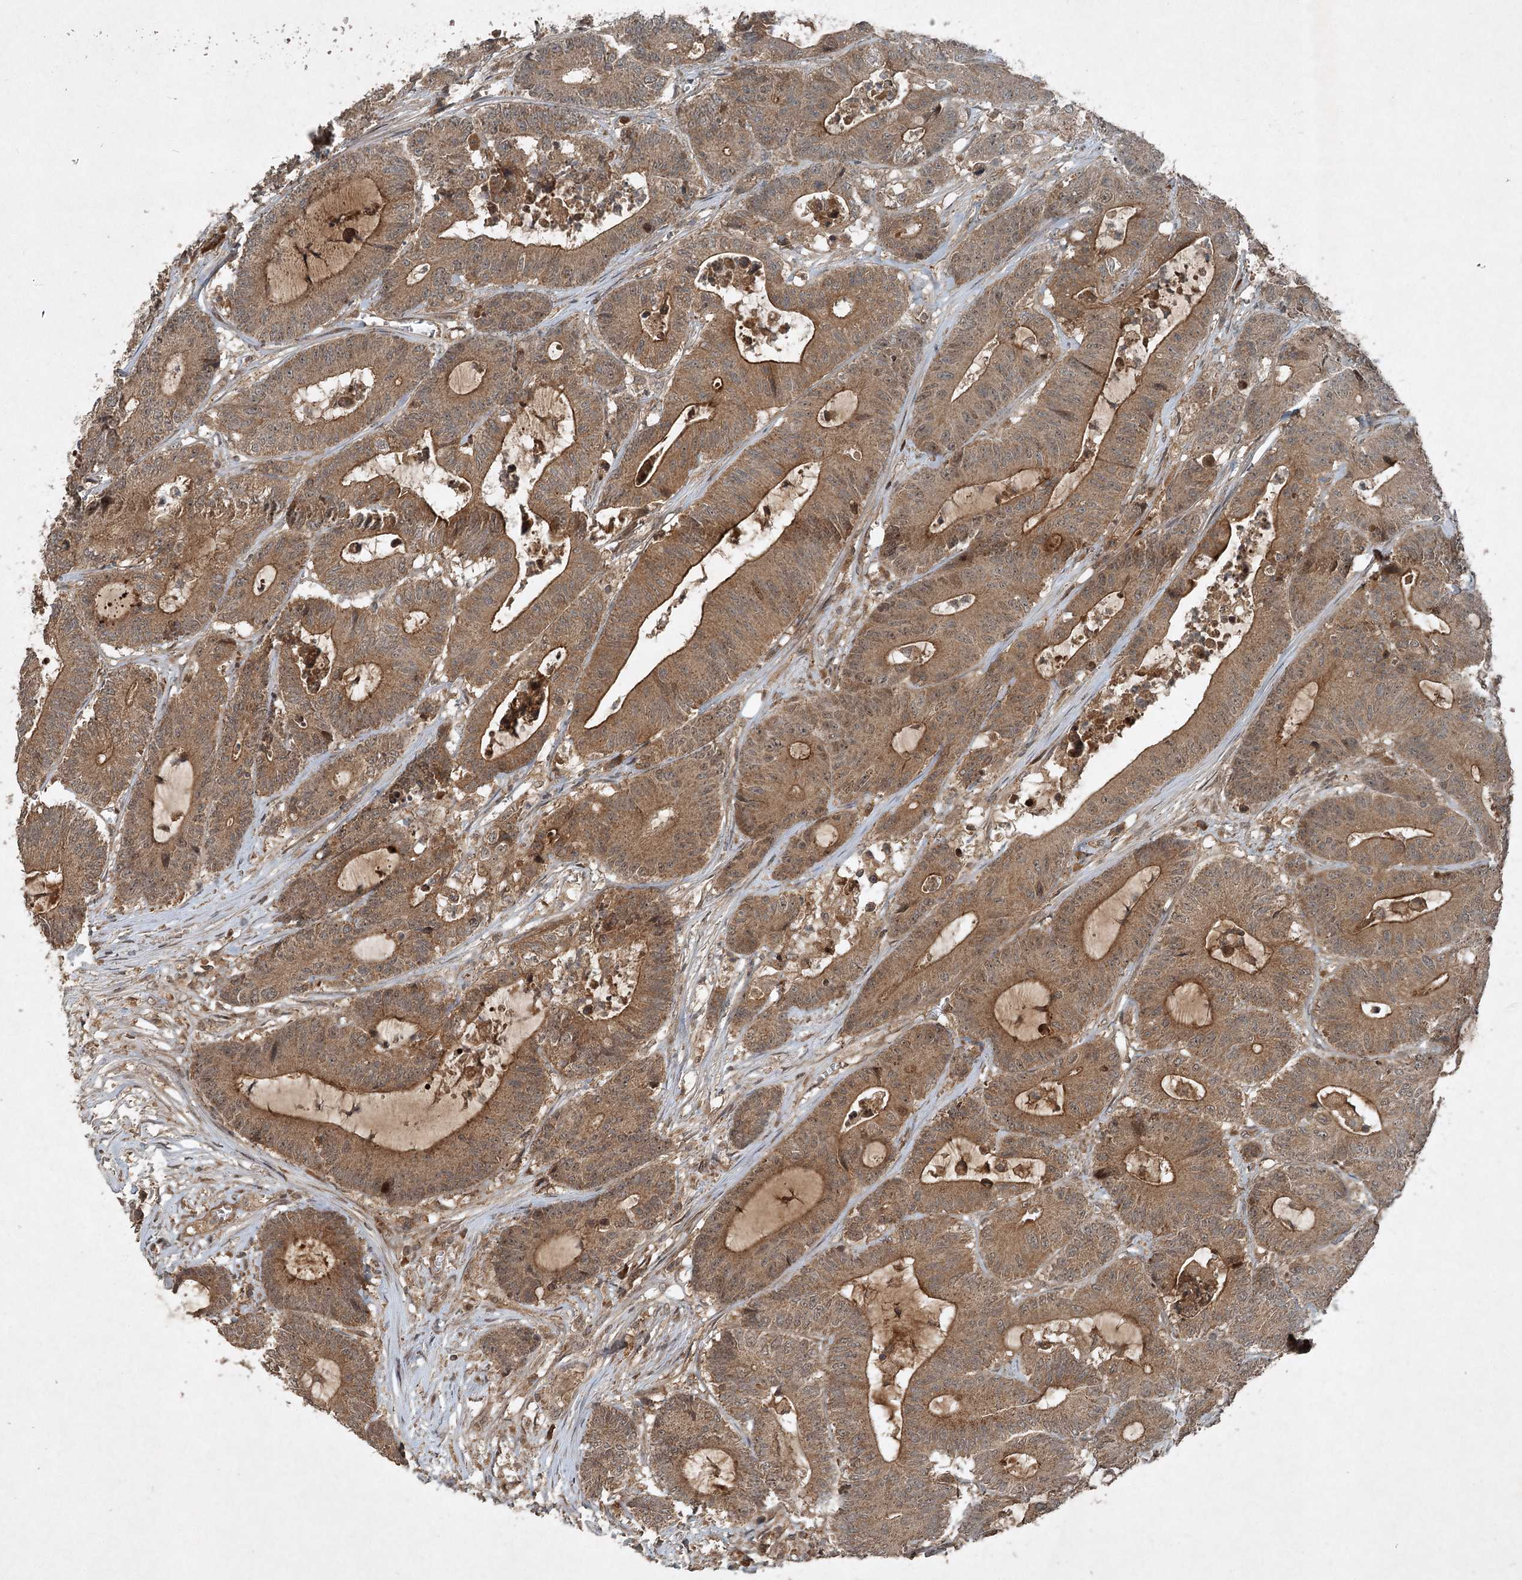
{"staining": {"intensity": "moderate", "quantity": ">75%", "location": "cytoplasmic/membranous,nuclear"}, "tissue": "colorectal cancer", "cell_type": "Tumor cells", "image_type": "cancer", "snomed": [{"axis": "morphology", "description": "Adenocarcinoma, NOS"}, {"axis": "topography", "description": "Colon"}], "caption": "Moderate cytoplasmic/membranous and nuclear expression is identified in approximately >75% of tumor cells in colorectal cancer (adenocarcinoma).", "gene": "UNC93A", "patient": {"sex": "female", "age": 84}}